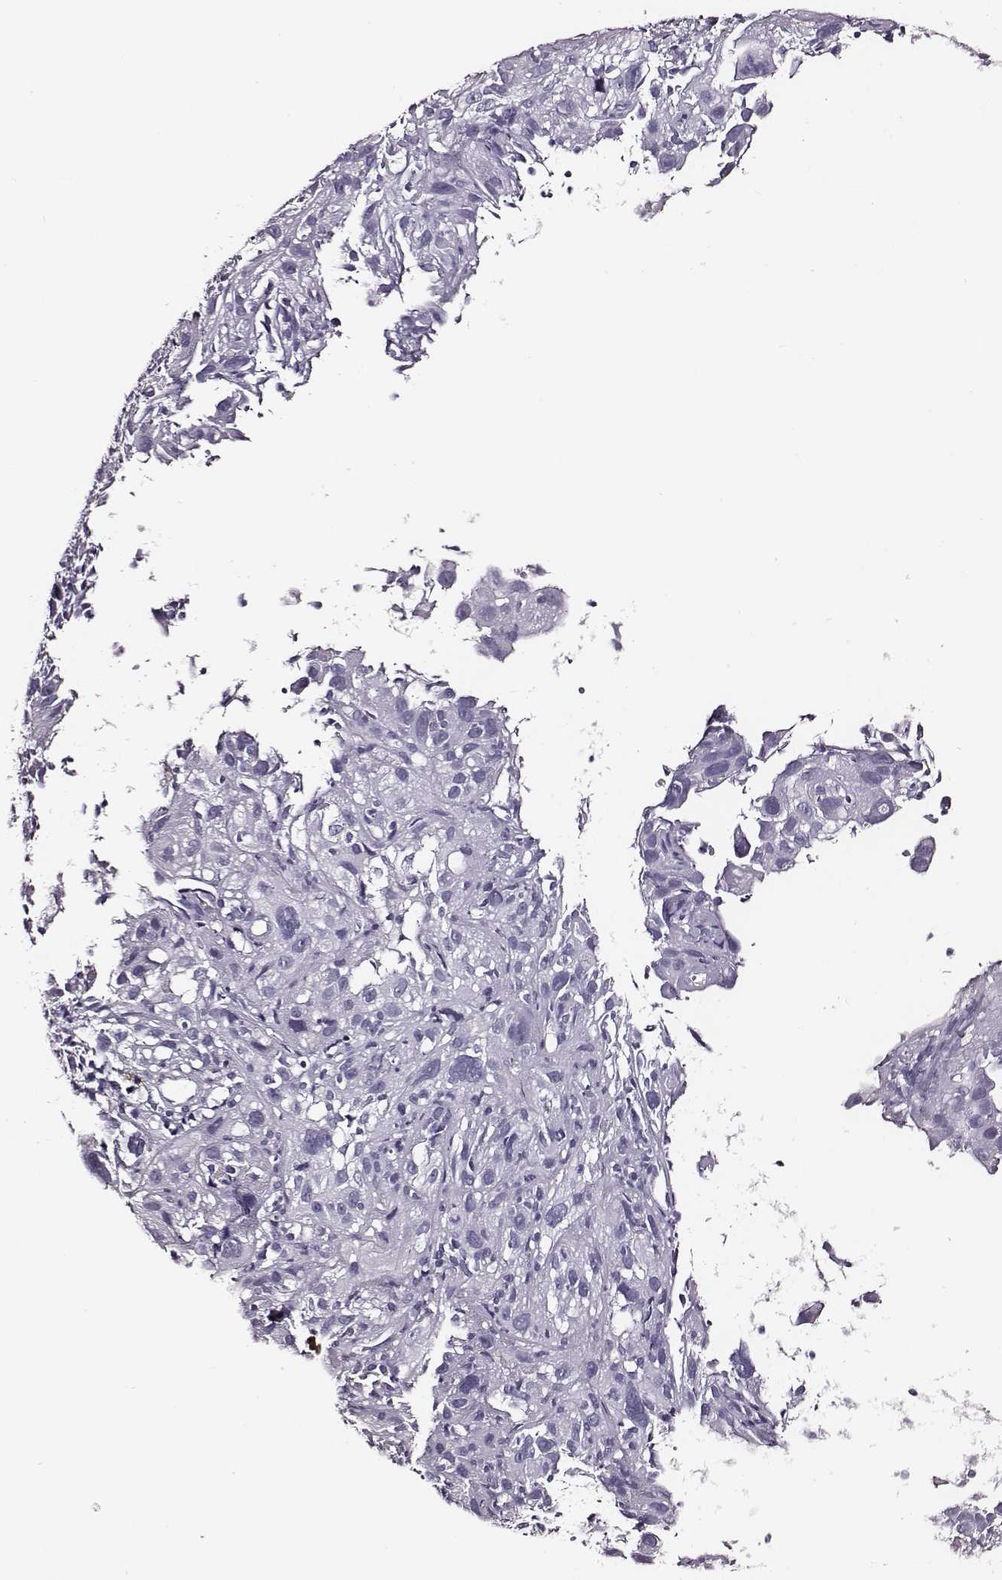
{"staining": {"intensity": "negative", "quantity": "none", "location": "none"}, "tissue": "cervical cancer", "cell_type": "Tumor cells", "image_type": "cancer", "snomed": [{"axis": "morphology", "description": "Squamous cell carcinoma, NOS"}, {"axis": "topography", "description": "Cervix"}], "caption": "Tumor cells are negative for protein expression in human cervical squamous cell carcinoma.", "gene": "DPEP1", "patient": {"sex": "female", "age": 37}}